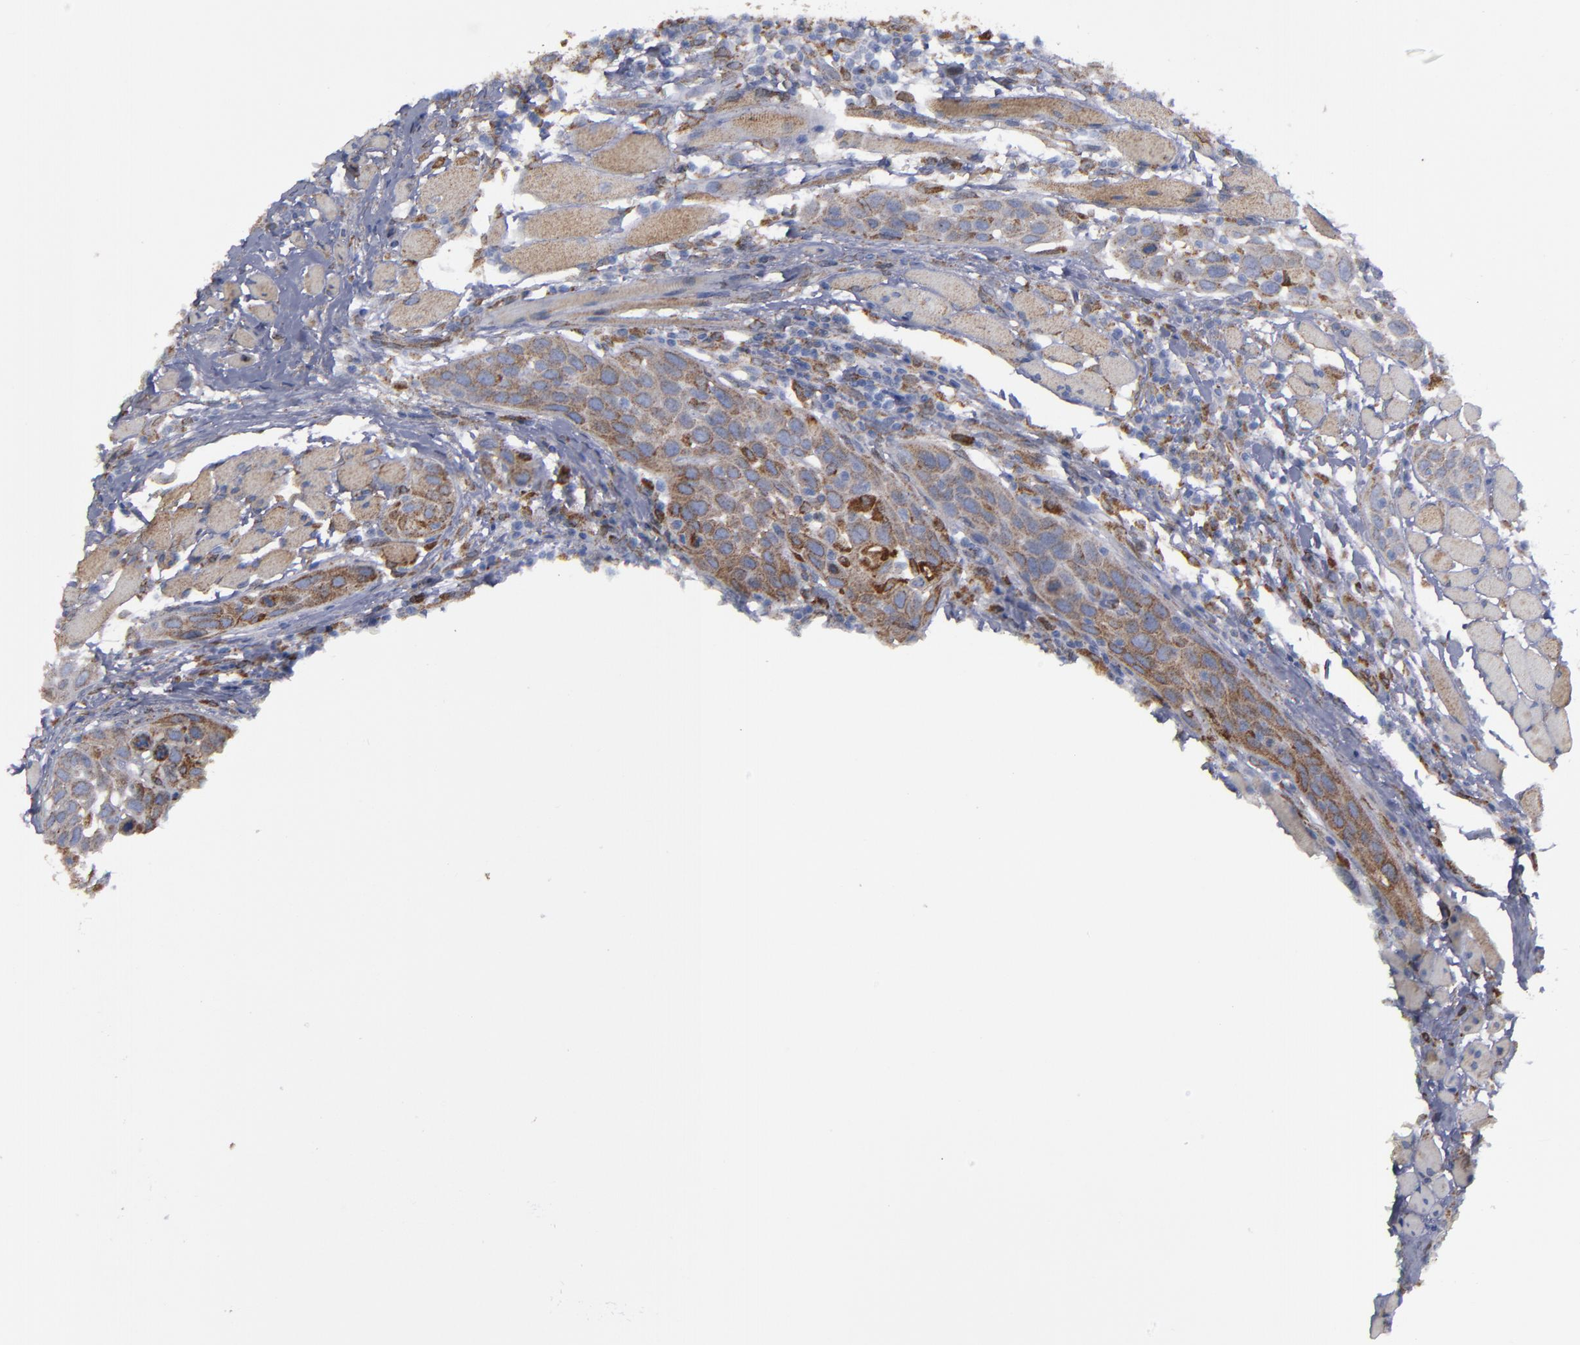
{"staining": {"intensity": "weak", "quantity": "25%-75%", "location": "cytoplasmic/membranous"}, "tissue": "head and neck cancer", "cell_type": "Tumor cells", "image_type": "cancer", "snomed": [{"axis": "morphology", "description": "Squamous cell carcinoma, NOS"}, {"axis": "topography", "description": "Oral tissue"}, {"axis": "topography", "description": "Head-Neck"}], "caption": "IHC micrograph of neoplastic tissue: head and neck squamous cell carcinoma stained using IHC exhibits low levels of weak protein expression localized specifically in the cytoplasmic/membranous of tumor cells, appearing as a cytoplasmic/membranous brown color.", "gene": "ERLIN2", "patient": {"sex": "female", "age": 50}}